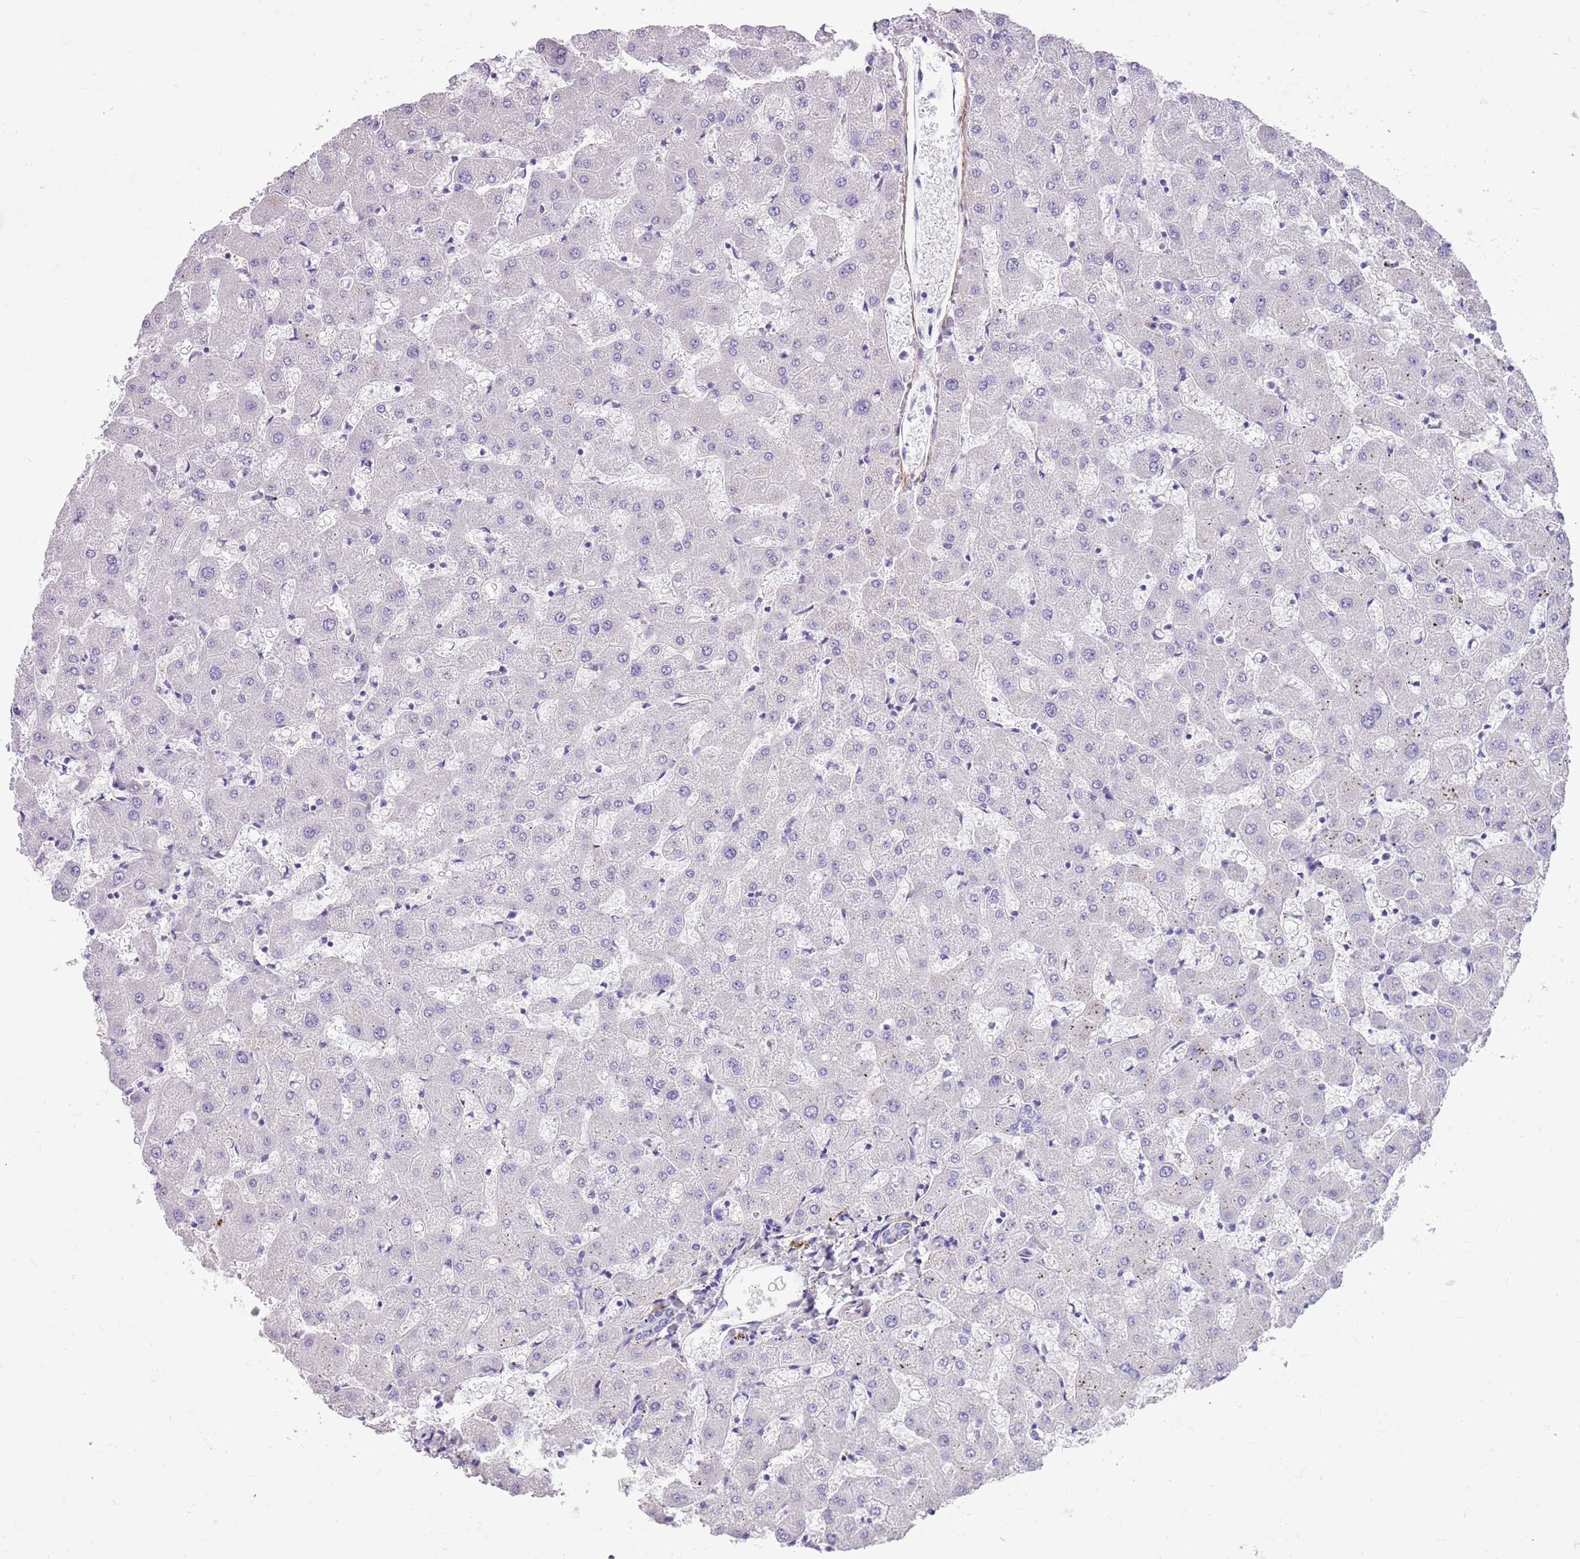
{"staining": {"intensity": "negative", "quantity": "none", "location": "none"}, "tissue": "liver", "cell_type": "Cholangiocytes", "image_type": "normal", "snomed": [{"axis": "morphology", "description": "Normal tissue, NOS"}, {"axis": "topography", "description": "Liver"}], "caption": "High magnification brightfield microscopy of unremarkable liver stained with DAB (brown) and counterstained with hematoxylin (blue): cholangiocytes show no significant staining. (Immunohistochemistry (ihc), brightfield microscopy, high magnification).", "gene": "PFKFB2", "patient": {"sex": "female", "age": 63}}